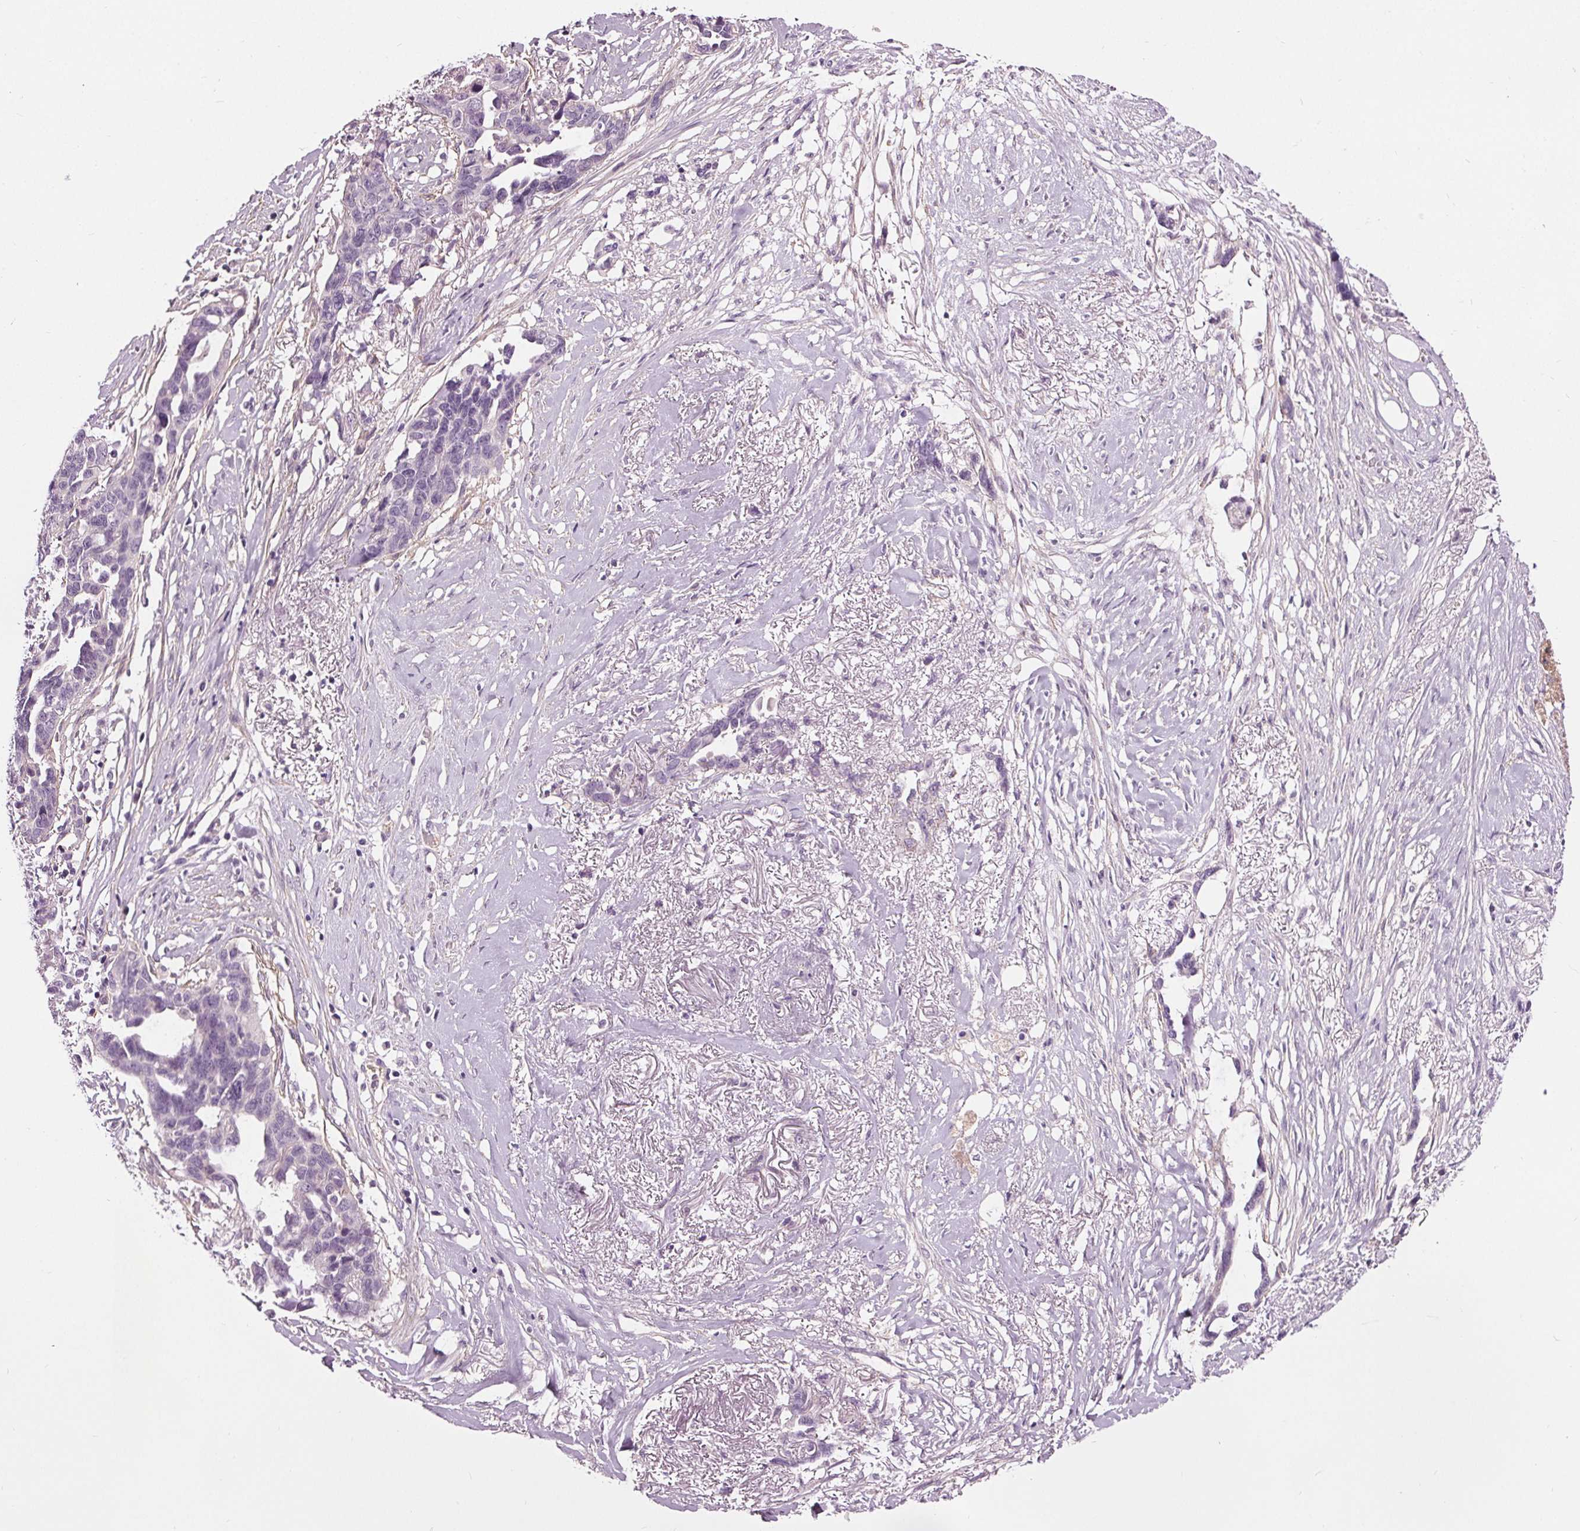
{"staining": {"intensity": "negative", "quantity": "none", "location": "none"}, "tissue": "ovarian cancer", "cell_type": "Tumor cells", "image_type": "cancer", "snomed": [{"axis": "morphology", "description": "Cystadenocarcinoma, serous, NOS"}, {"axis": "topography", "description": "Ovary"}], "caption": "Tumor cells show no significant positivity in ovarian cancer. The staining was performed using DAB to visualize the protein expression in brown, while the nuclei were stained in blue with hematoxylin (Magnification: 20x).", "gene": "RASA1", "patient": {"sex": "female", "age": 69}}